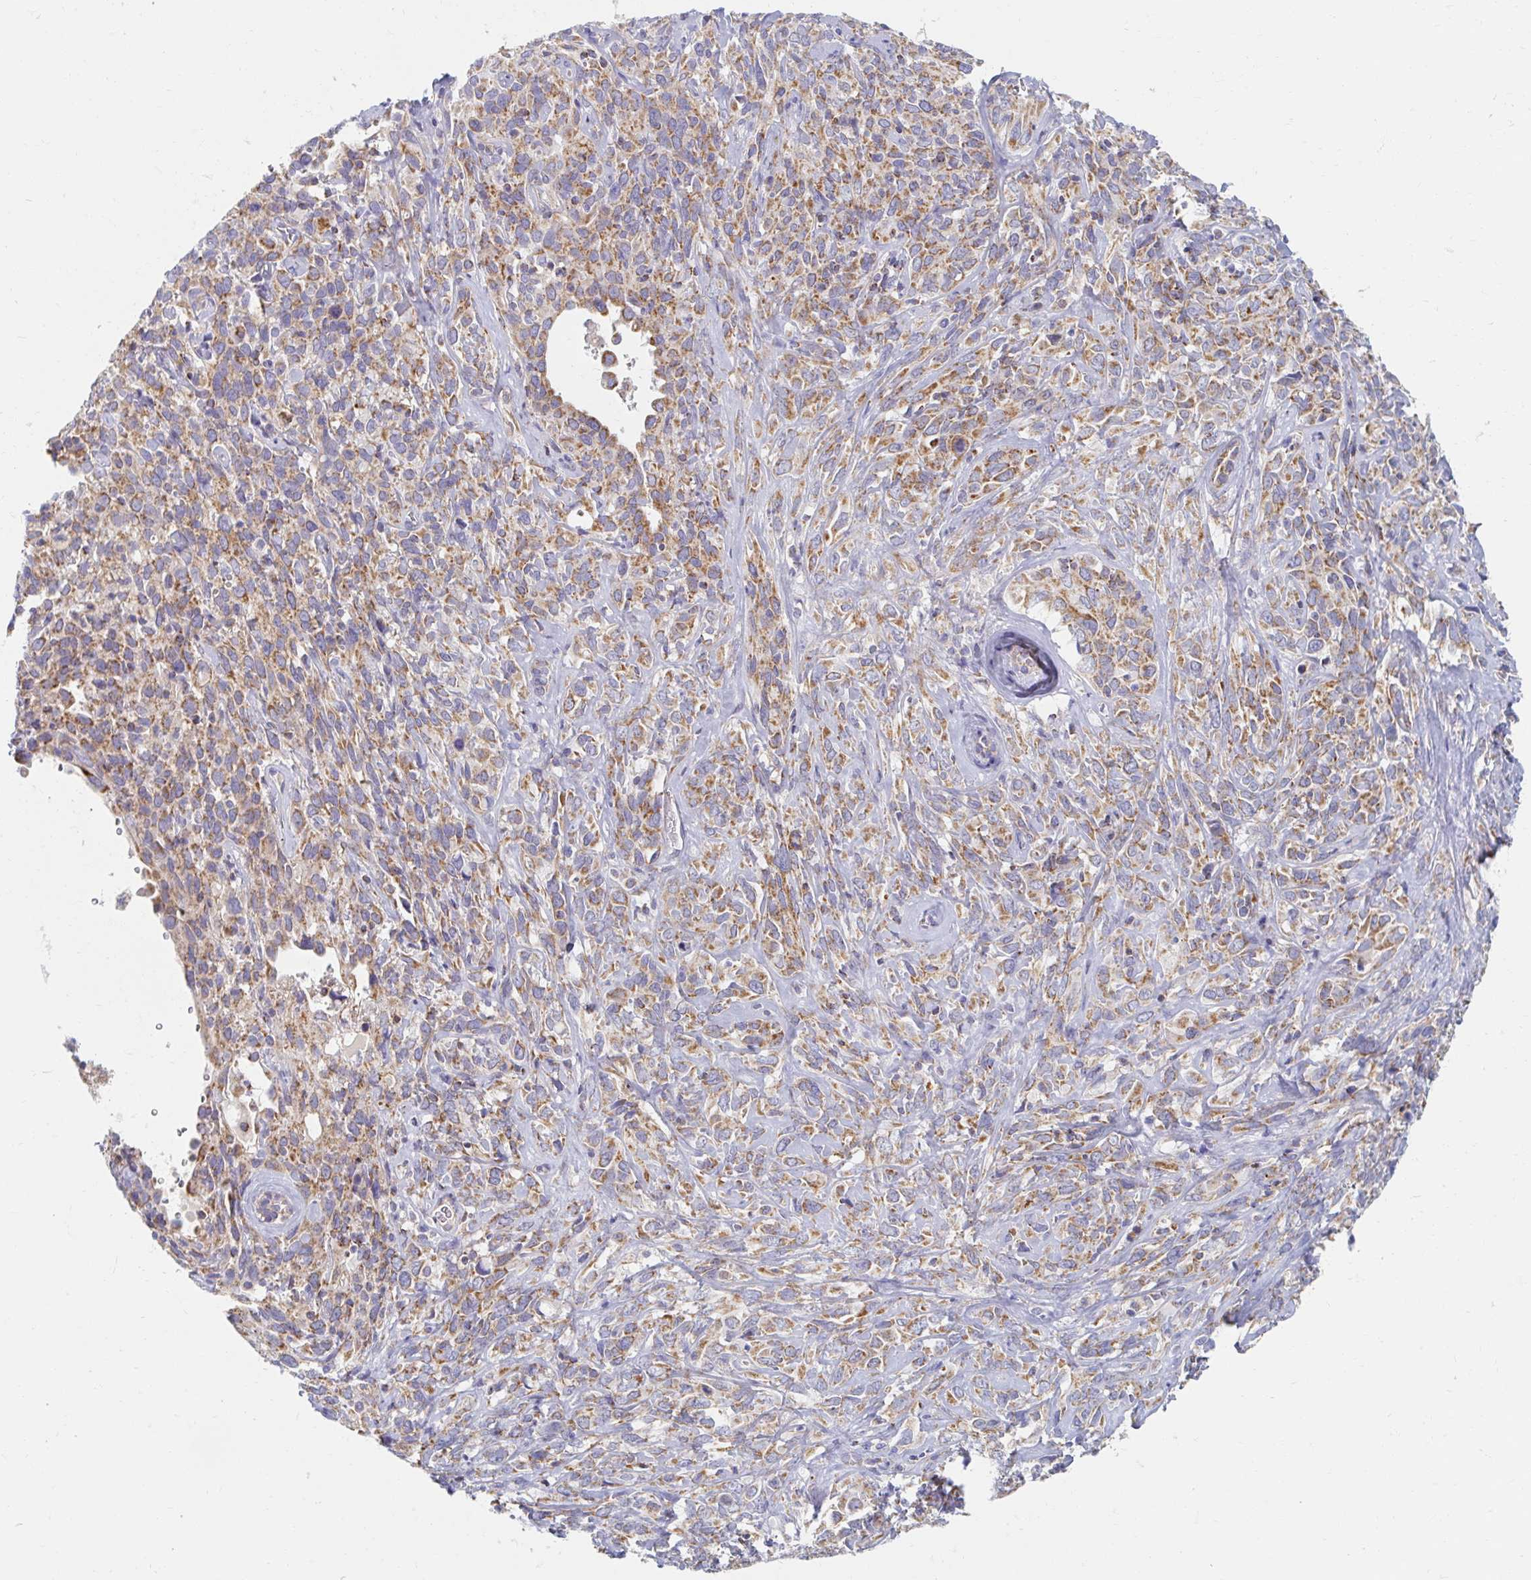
{"staining": {"intensity": "moderate", "quantity": ">75%", "location": "cytoplasmic/membranous"}, "tissue": "cervical cancer", "cell_type": "Tumor cells", "image_type": "cancer", "snomed": [{"axis": "morphology", "description": "Normal tissue, NOS"}, {"axis": "morphology", "description": "Squamous cell carcinoma, NOS"}, {"axis": "topography", "description": "Cervix"}], "caption": "A brown stain highlights moderate cytoplasmic/membranous positivity of a protein in cervical squamous cell carcinoma tumor cells.", "gene": "MAVS", "patient": {"sex": "female", "age": 51}}